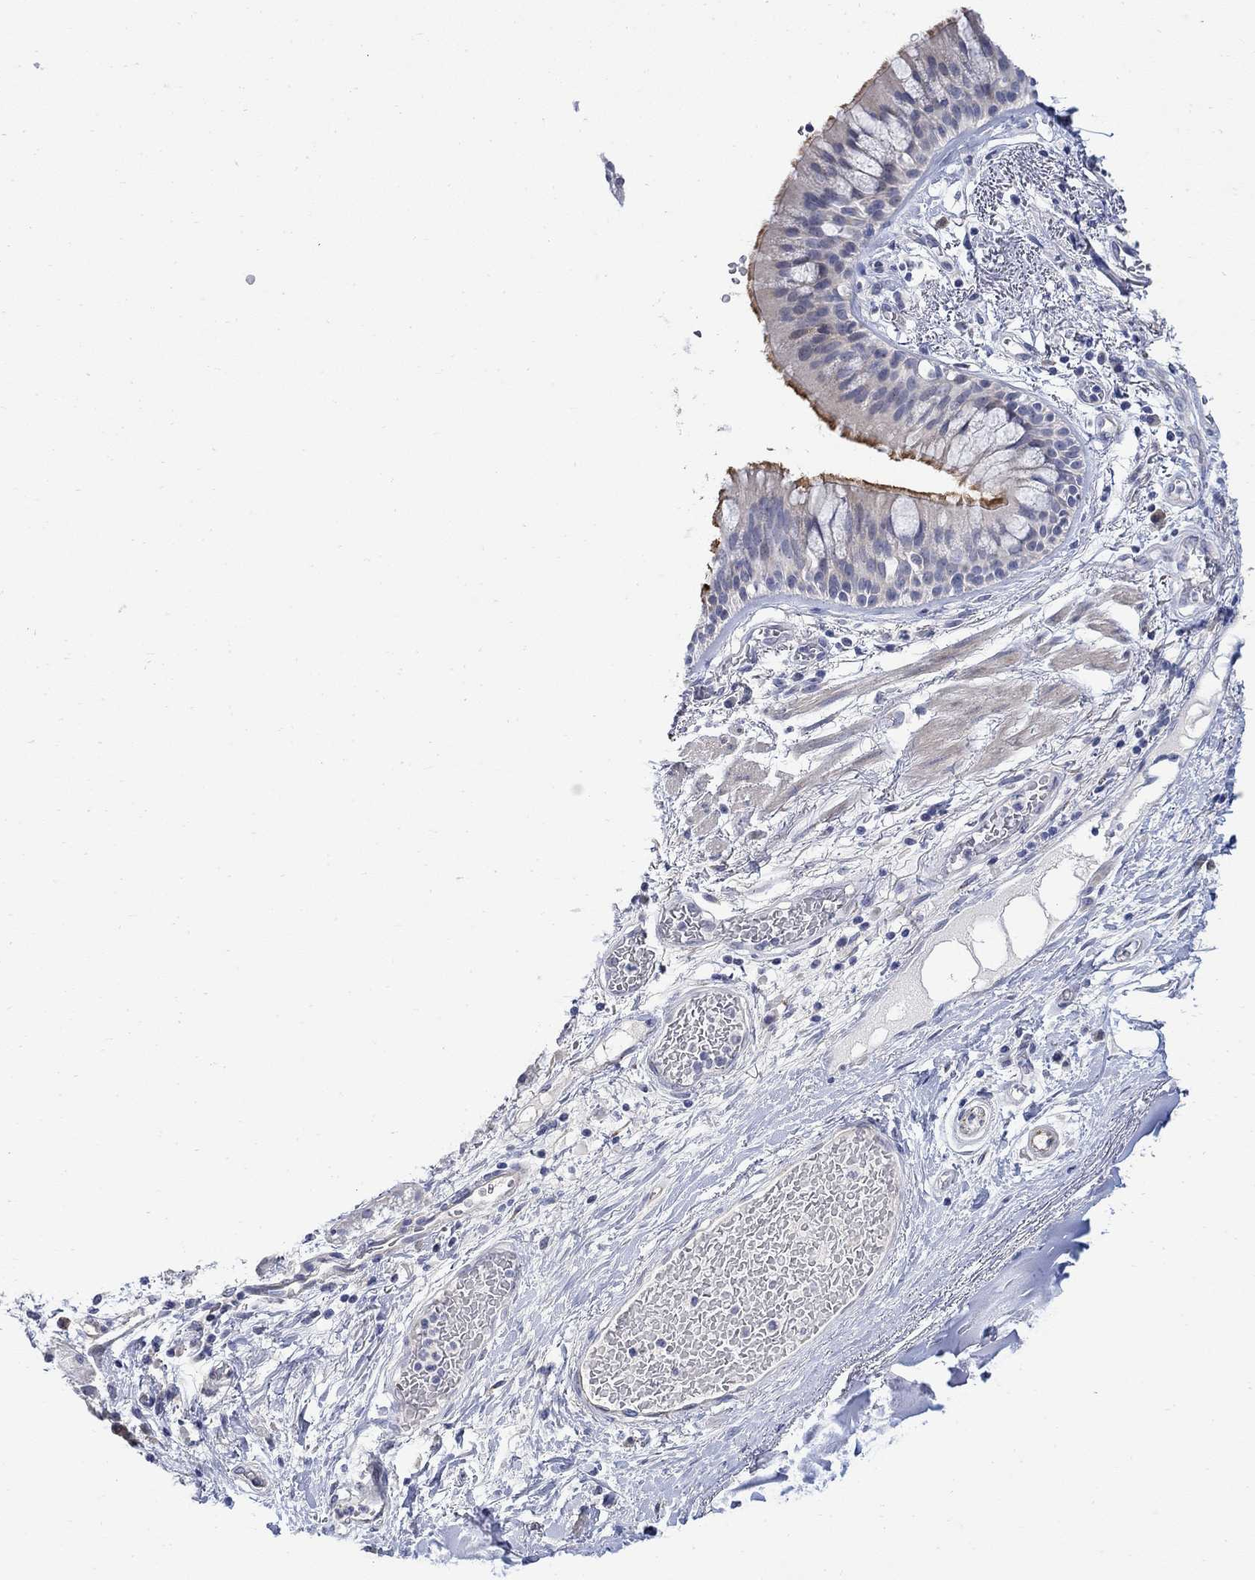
{"staining": {"intensity": "strong", "quantity": "<25%", "location": "cytoplasmic/membranous"}, "tissue": "bronchus", "cell_type": "Respiratory epithelial cells", "image_type": "normal", "snomed": [{"axis": "morphology", "description": "Normal tissue, NOS"}, {"axis": "topography", "description": "Bronchus"}, {"axis": "topography", "description": "Lung"}], "caption": "This image exhibits immunohistochemistry (IHC) staining of benign human bronchus, with medium strong cytoplasmic/membranous staining in about <25% of respiratory epithelial cells.", "gene": "DLK1", "patient": {"sex": "female", "age": 57}}